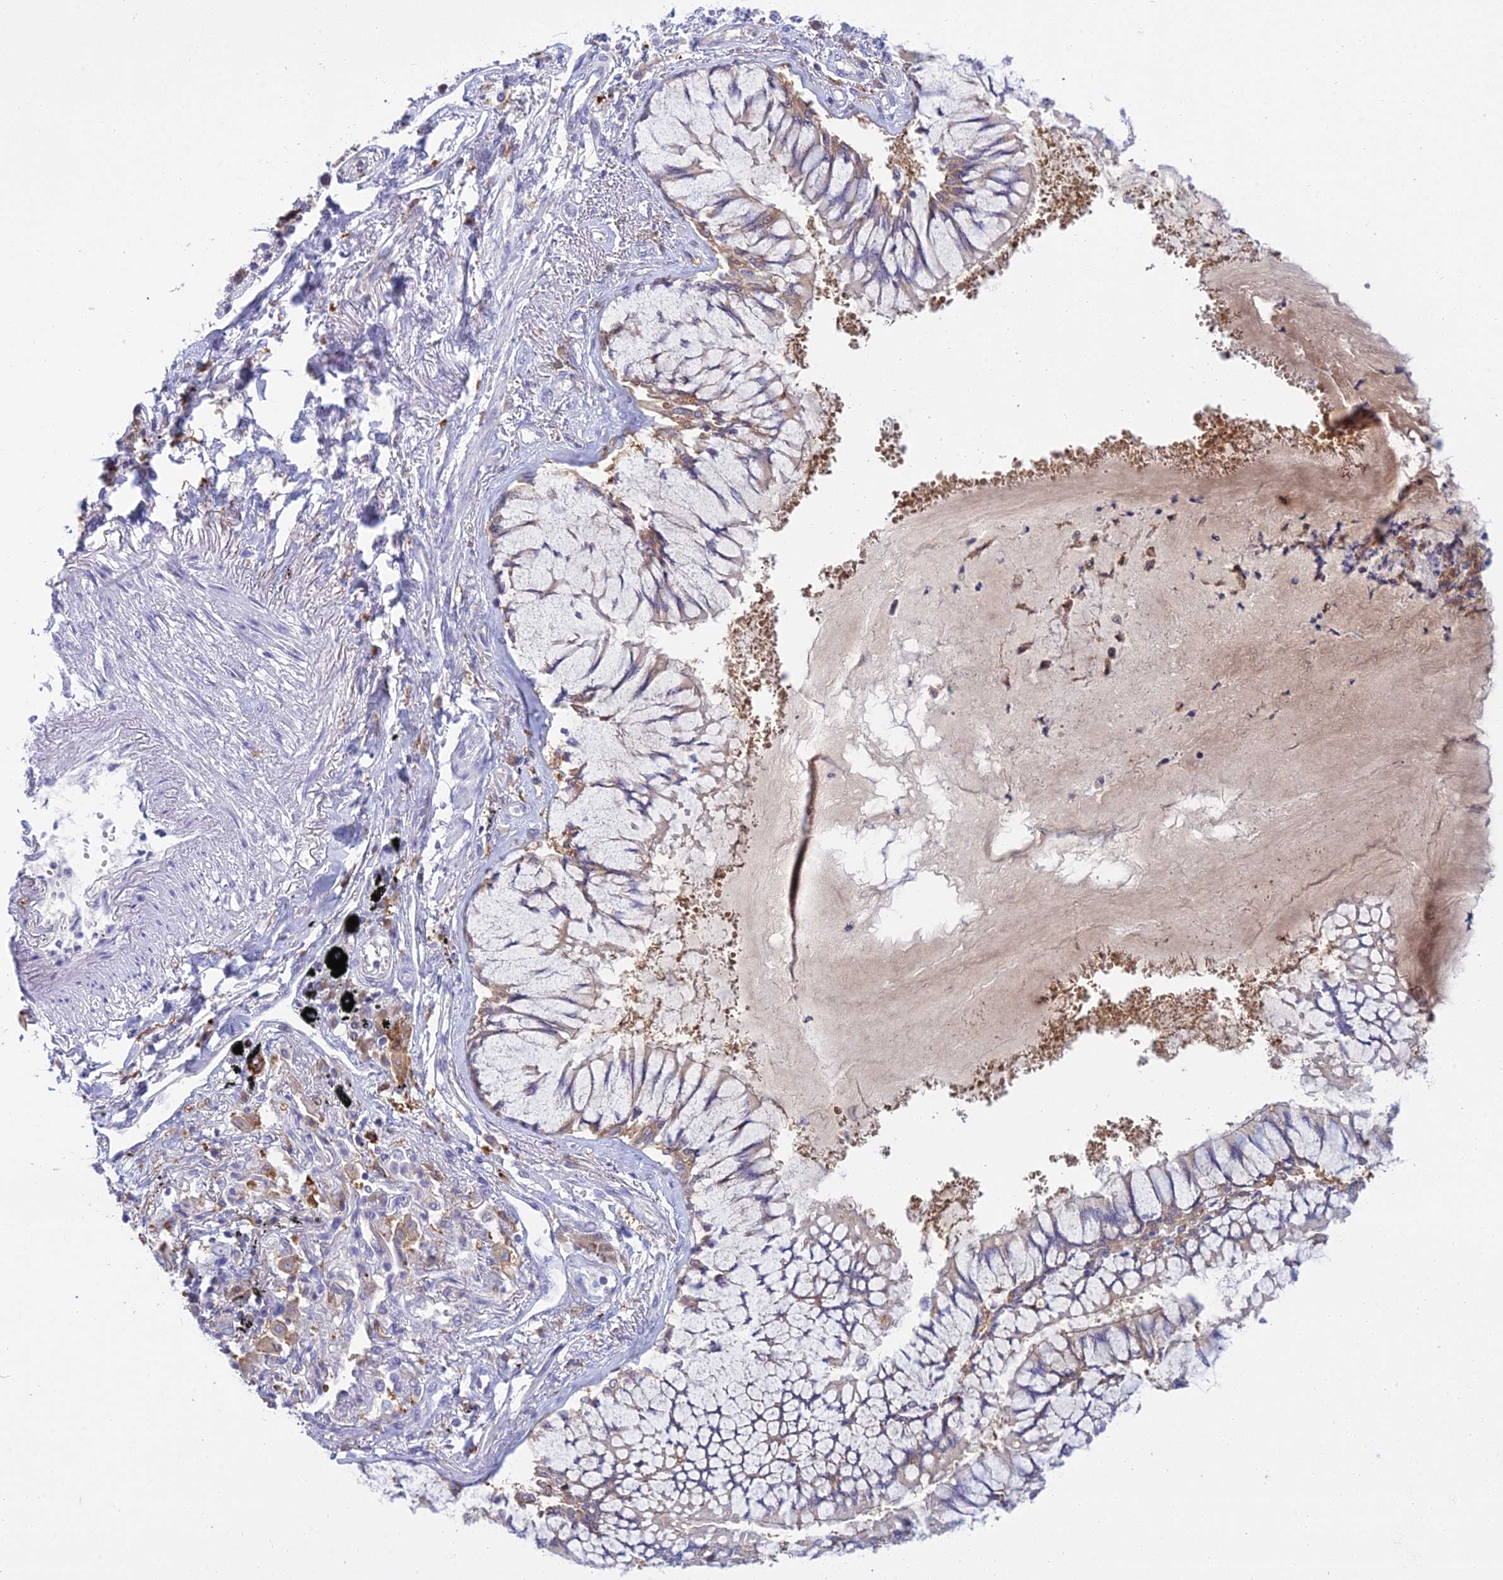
{"staining": {"intensity": "negative", "quantity": "none", "location": "none"}, "tissue": "lung cancer", "cell_type": "Tumor cells", "image_type": "cancer", "snomed": [{"axis": "morphology", "description": "Adenocarcinoma, NOS"}, {"axis": "topography", "description": "Lung"}], "caption": "The micrograph reveals no significant staining in tumor cells of lung cancer (adenocarcinoma).", "gene": "UBE2G1", "patient": {"sex": "male", "age": 67}}